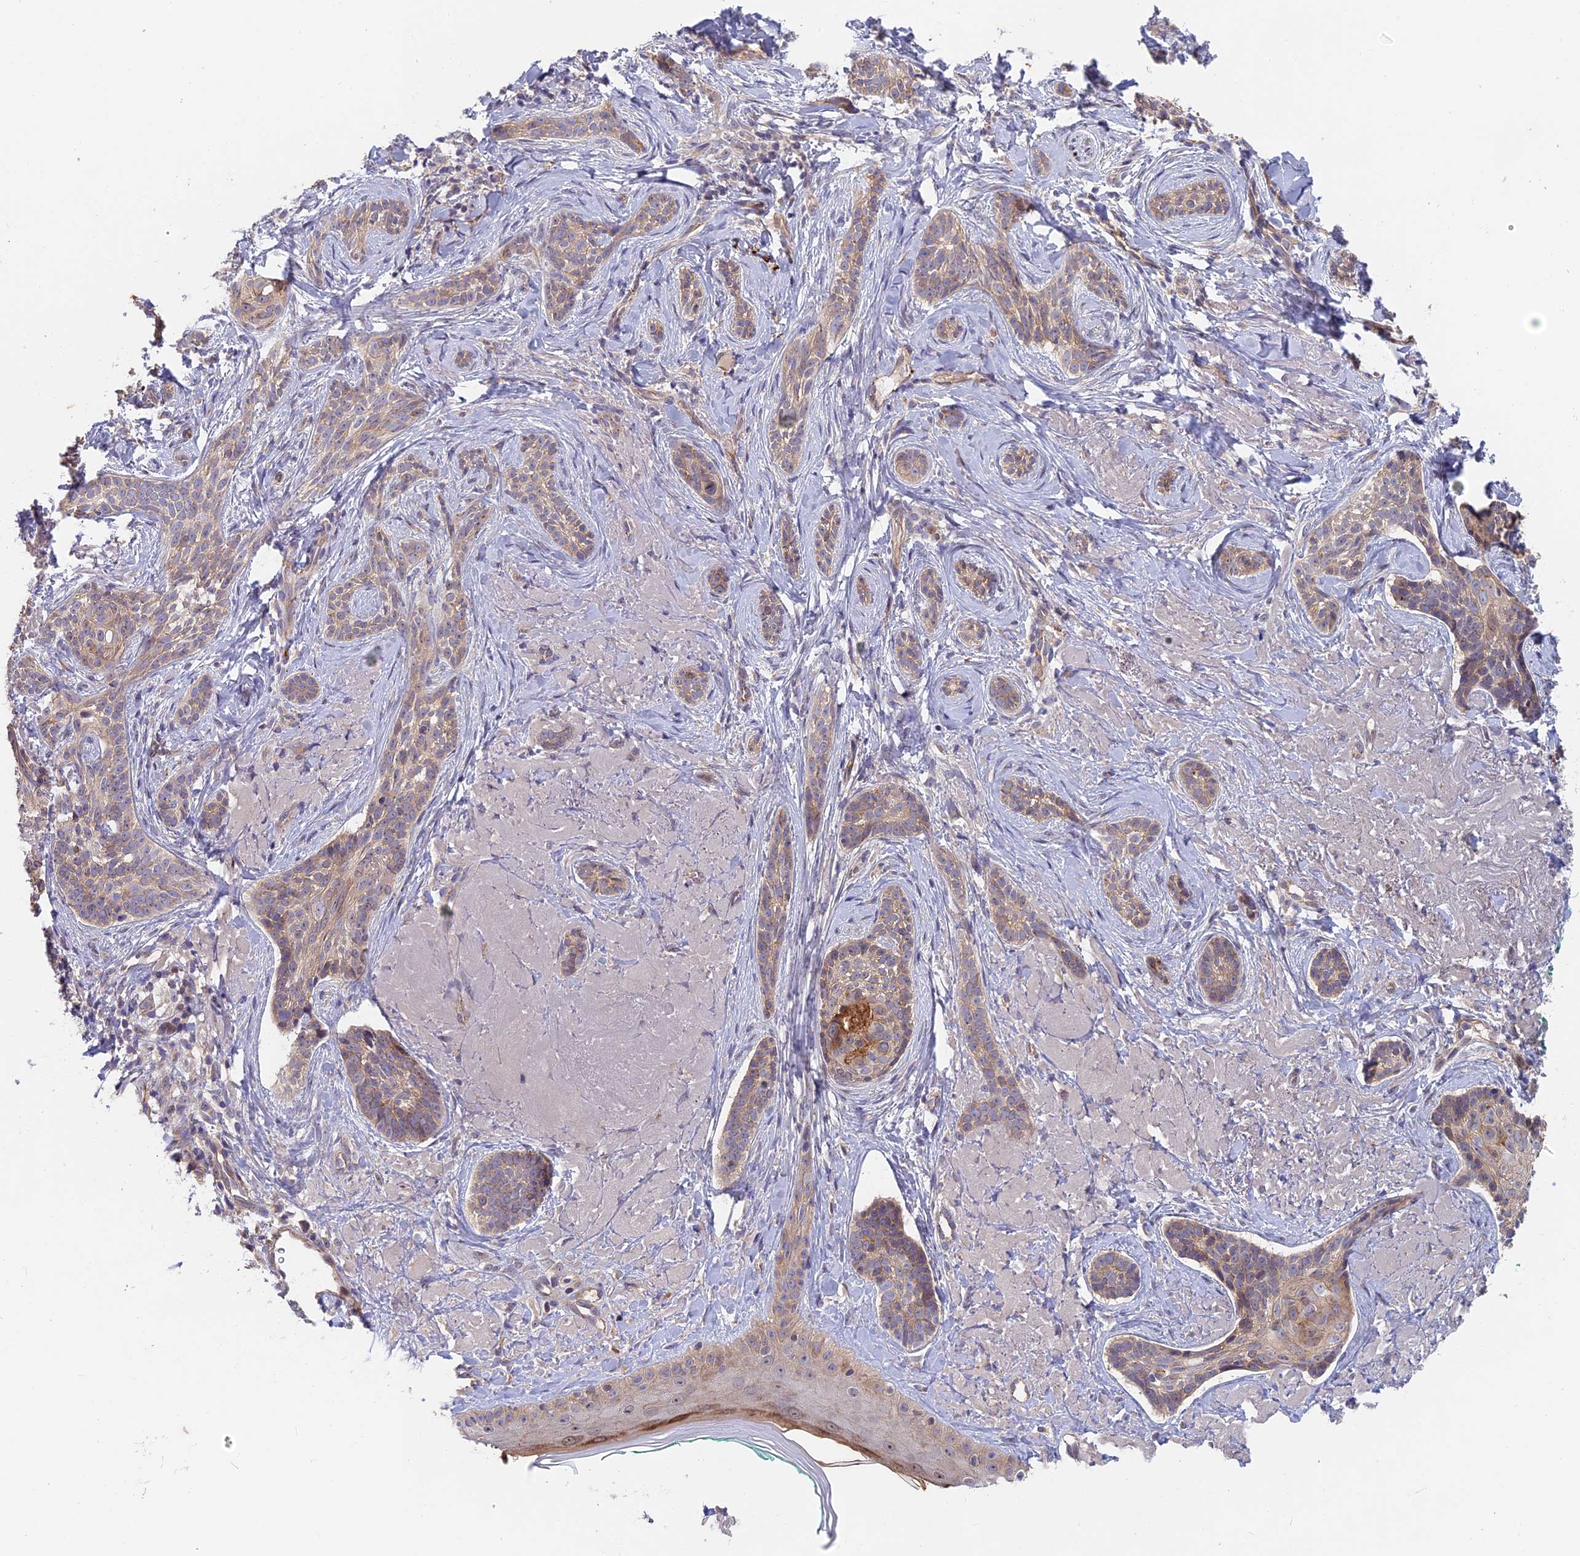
{"staining": {"intensity": "weak", "quantity": "25%-75%", "location": "cytoplasmic/membranous"}, "tissue": "skin cancer", "cell_type": "Tumor cells", "image_type": "cancer", "snomed": [{"axis": "morphology", "description": "Basal cell carcinoma"}, {"axis": "topography", "description": "Skin"}], "caption": "About 25%-75% of tumor cells in skin cancer reveal weak cytoplasmic/membranous protein staining as visualized by brown immunohistochemical staining.", "gene": "TENT4B", "patient": {"sex": "male", "age": 71}}